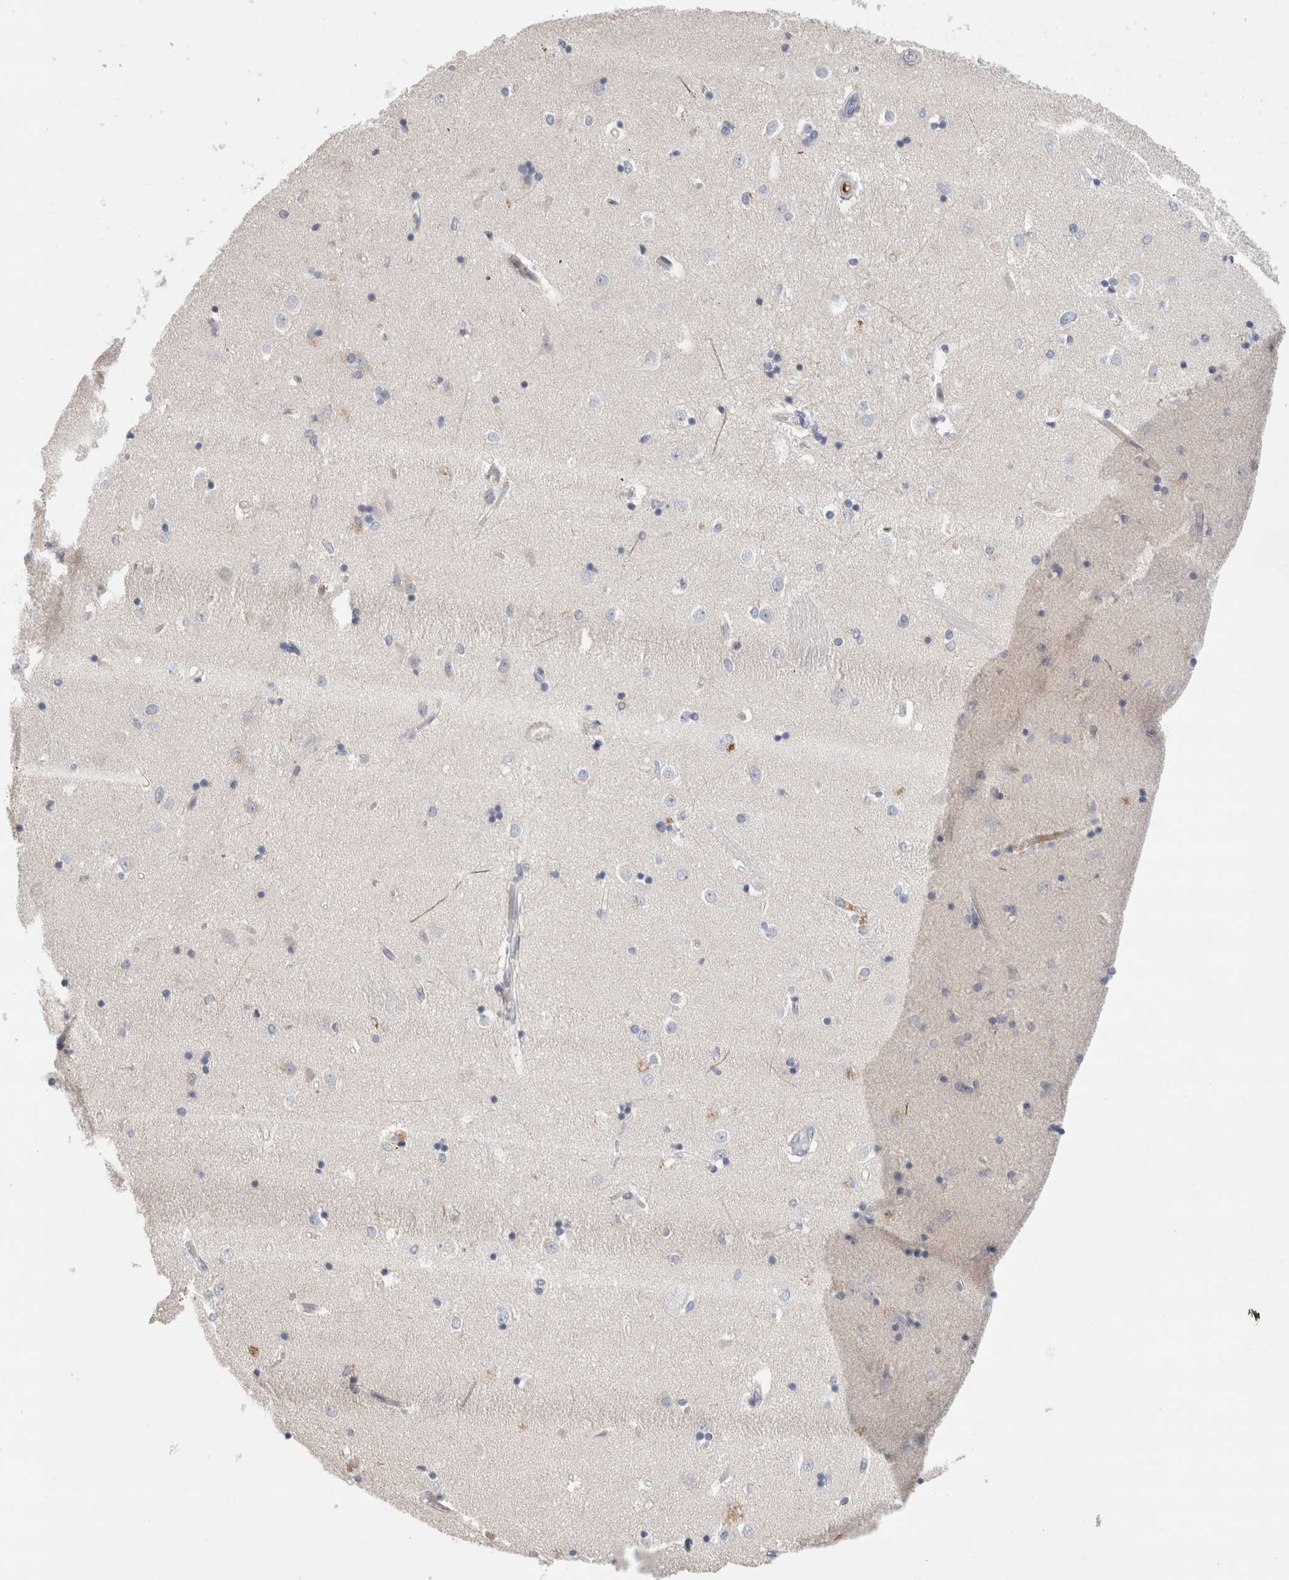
{"staining": {"intensity": "negative", "quantity": "none", "location": "none"}, "tissue": "caudate", "cell_type": "Glial cells", "image_type": "normal", "snomed": [{"axis": "morphology", "description": "Normal tissue, NOS"}, {"axis": "topography", "description": "Lateral ventricle wall"}], "caption": "Histopathology image shows no protein staining in glial cells of normal caudate. (DAB immunohistochemistry (IHC), high magnification).", "gene": "ECHDC2", "patient": {"sex": "male", "age": 45}}